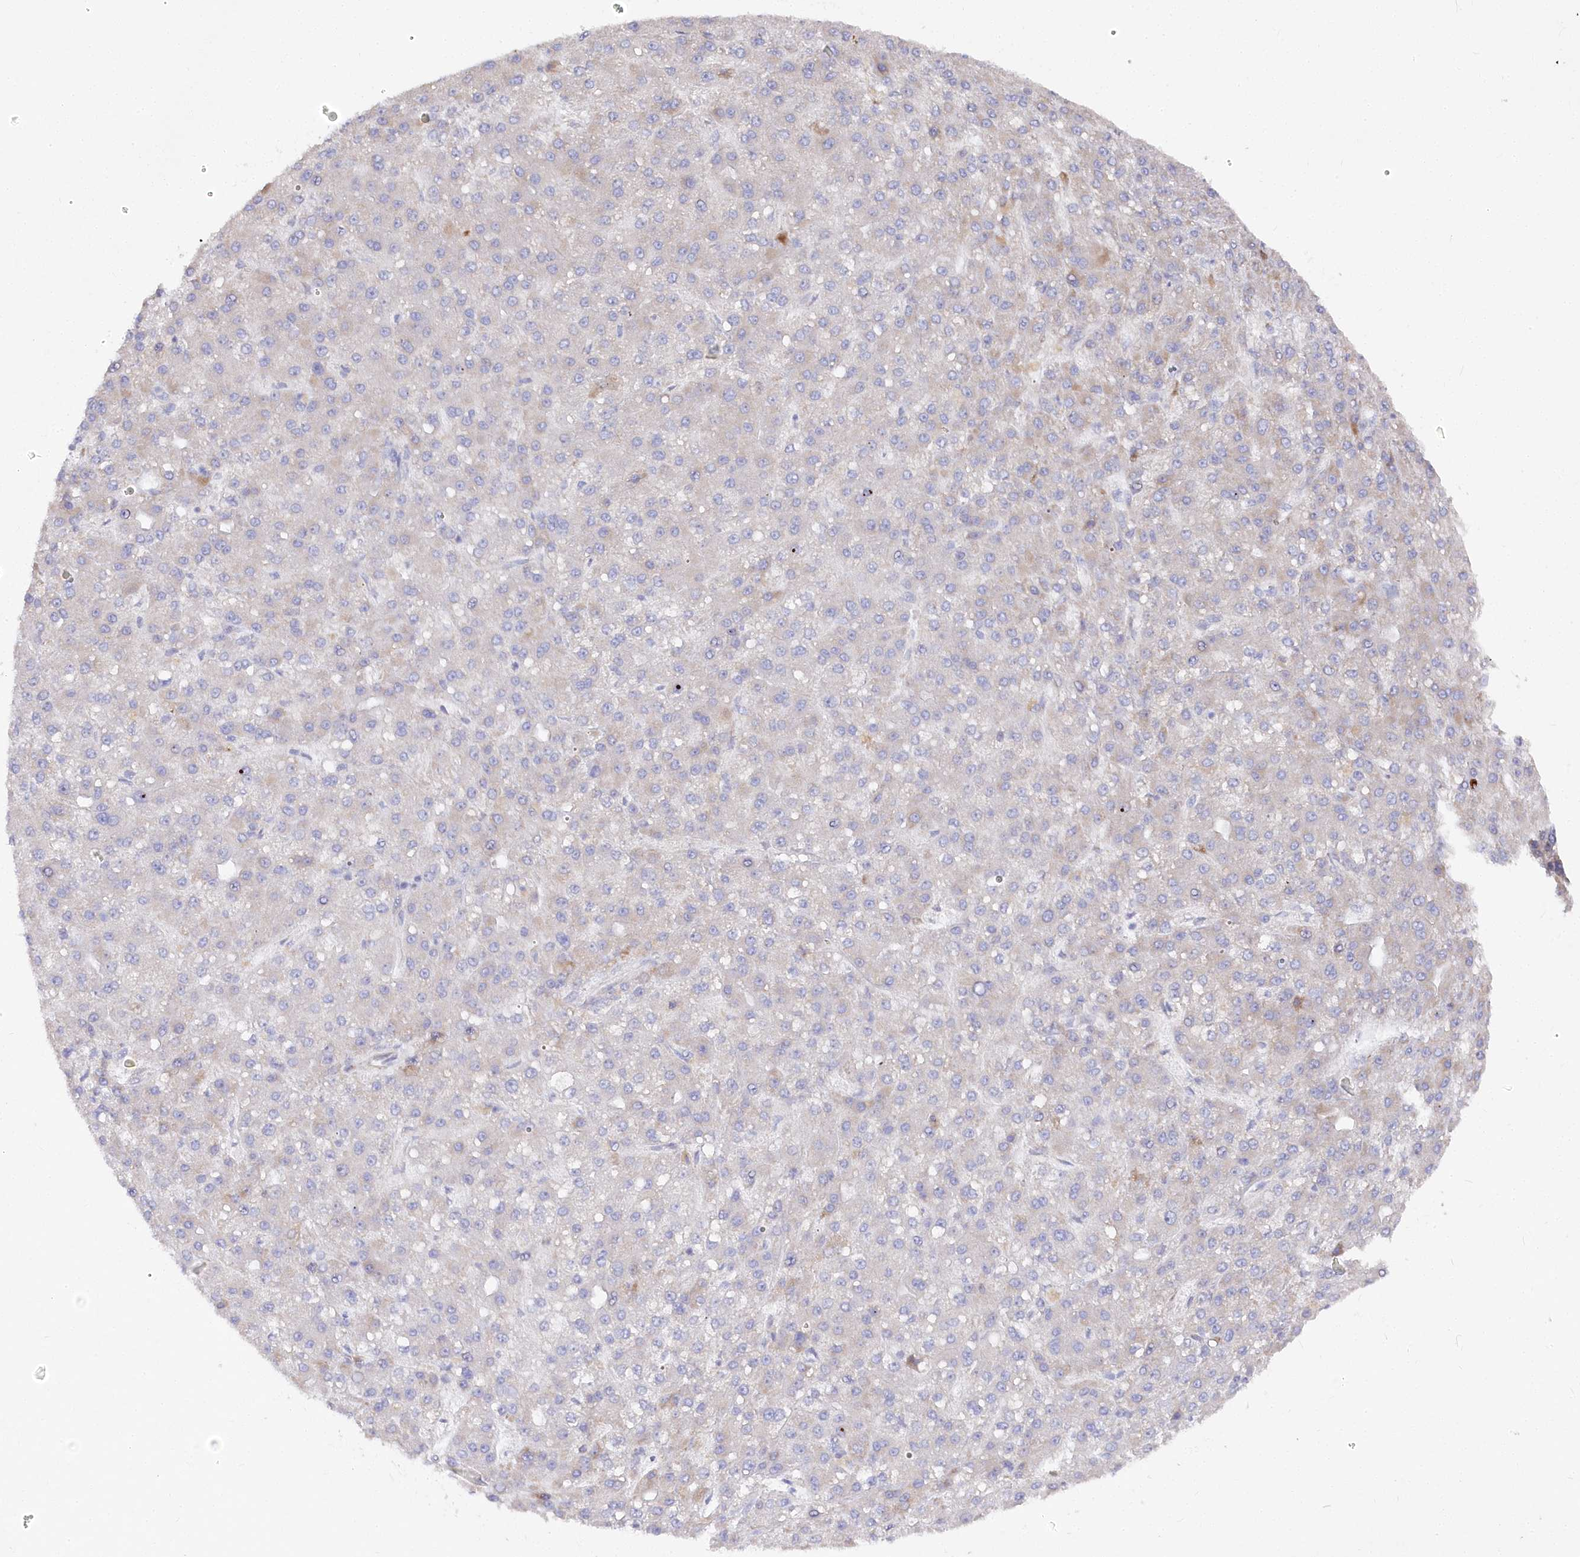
{"staining": {"intensity": "weak", "quantity": "<25%", "location": "cytoplasmic/membranous"}, "tissue": "liver cancer", "cell_type": "Tumor cells", "image_type": "cancer", "snomed": [{"axis": "morphology", "description": "Carcinoma, Hepatocellular, NOS"}, {"axis": "topography", "description": "Liver"}], "caption": "There is no significant staining in tumor cells of hepatocellular carcinoma (liver).", "gene": "POGLUT1", "patient": {"sex": "male", "age": 67}}